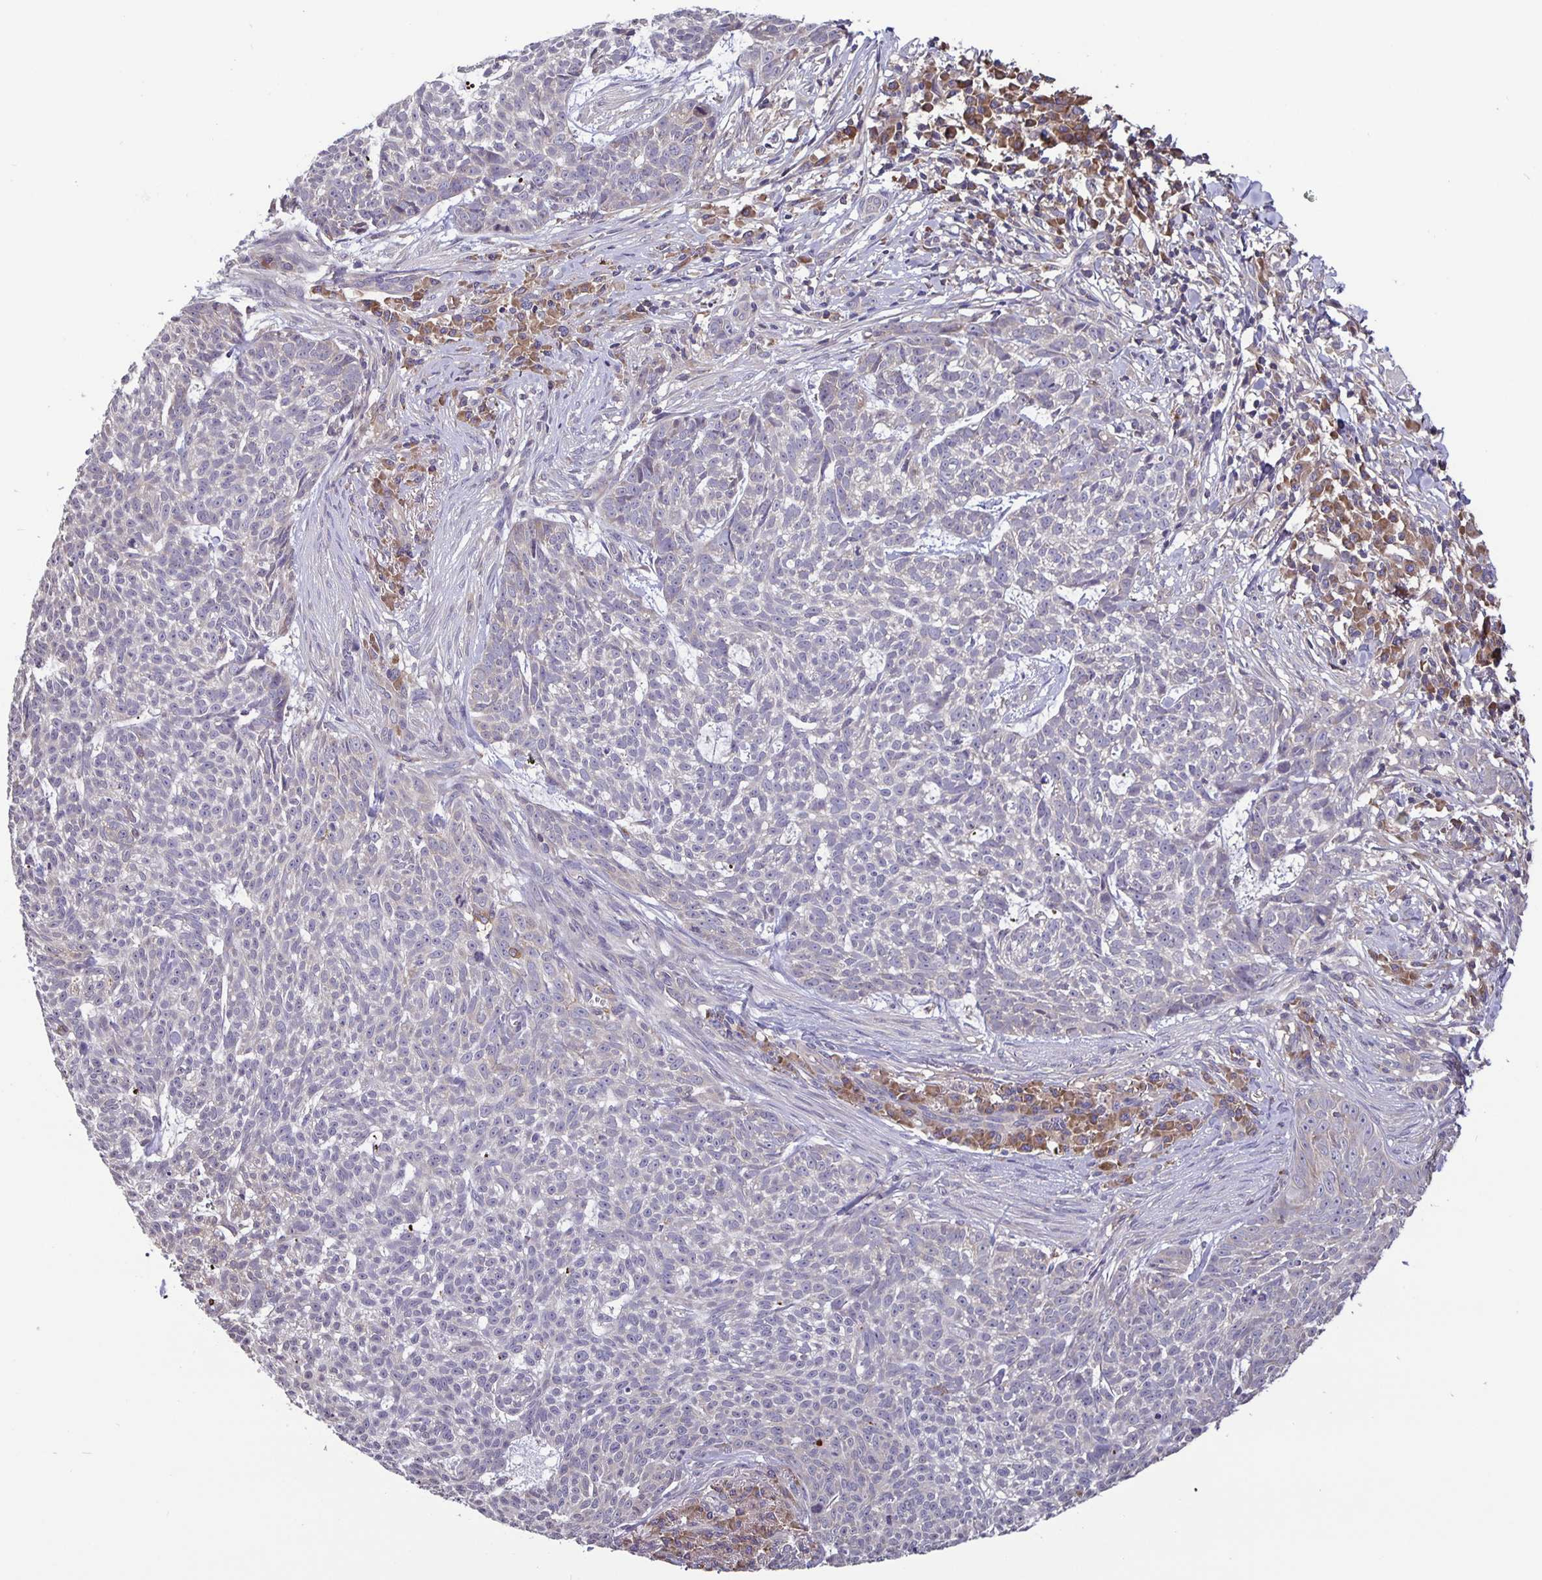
{"staining": {"intensity": "negative", "quantity": "none", "location": "none"}, "tissue": "skin cancer", "cell_type": "Tumor cells", "image_type": "cancer", "snomed": [{"axis": "morphology", "description": "Basal cell carcinoma"}, {"axis": "topography", "description": "Skin"}], "caption": "Protein analysis of skin cancer (basal cell carcinoma) reveals no significant positivity in tumor cells.", "gene": "FEM1C", "patient": {"sex": "female", "age": 93}}